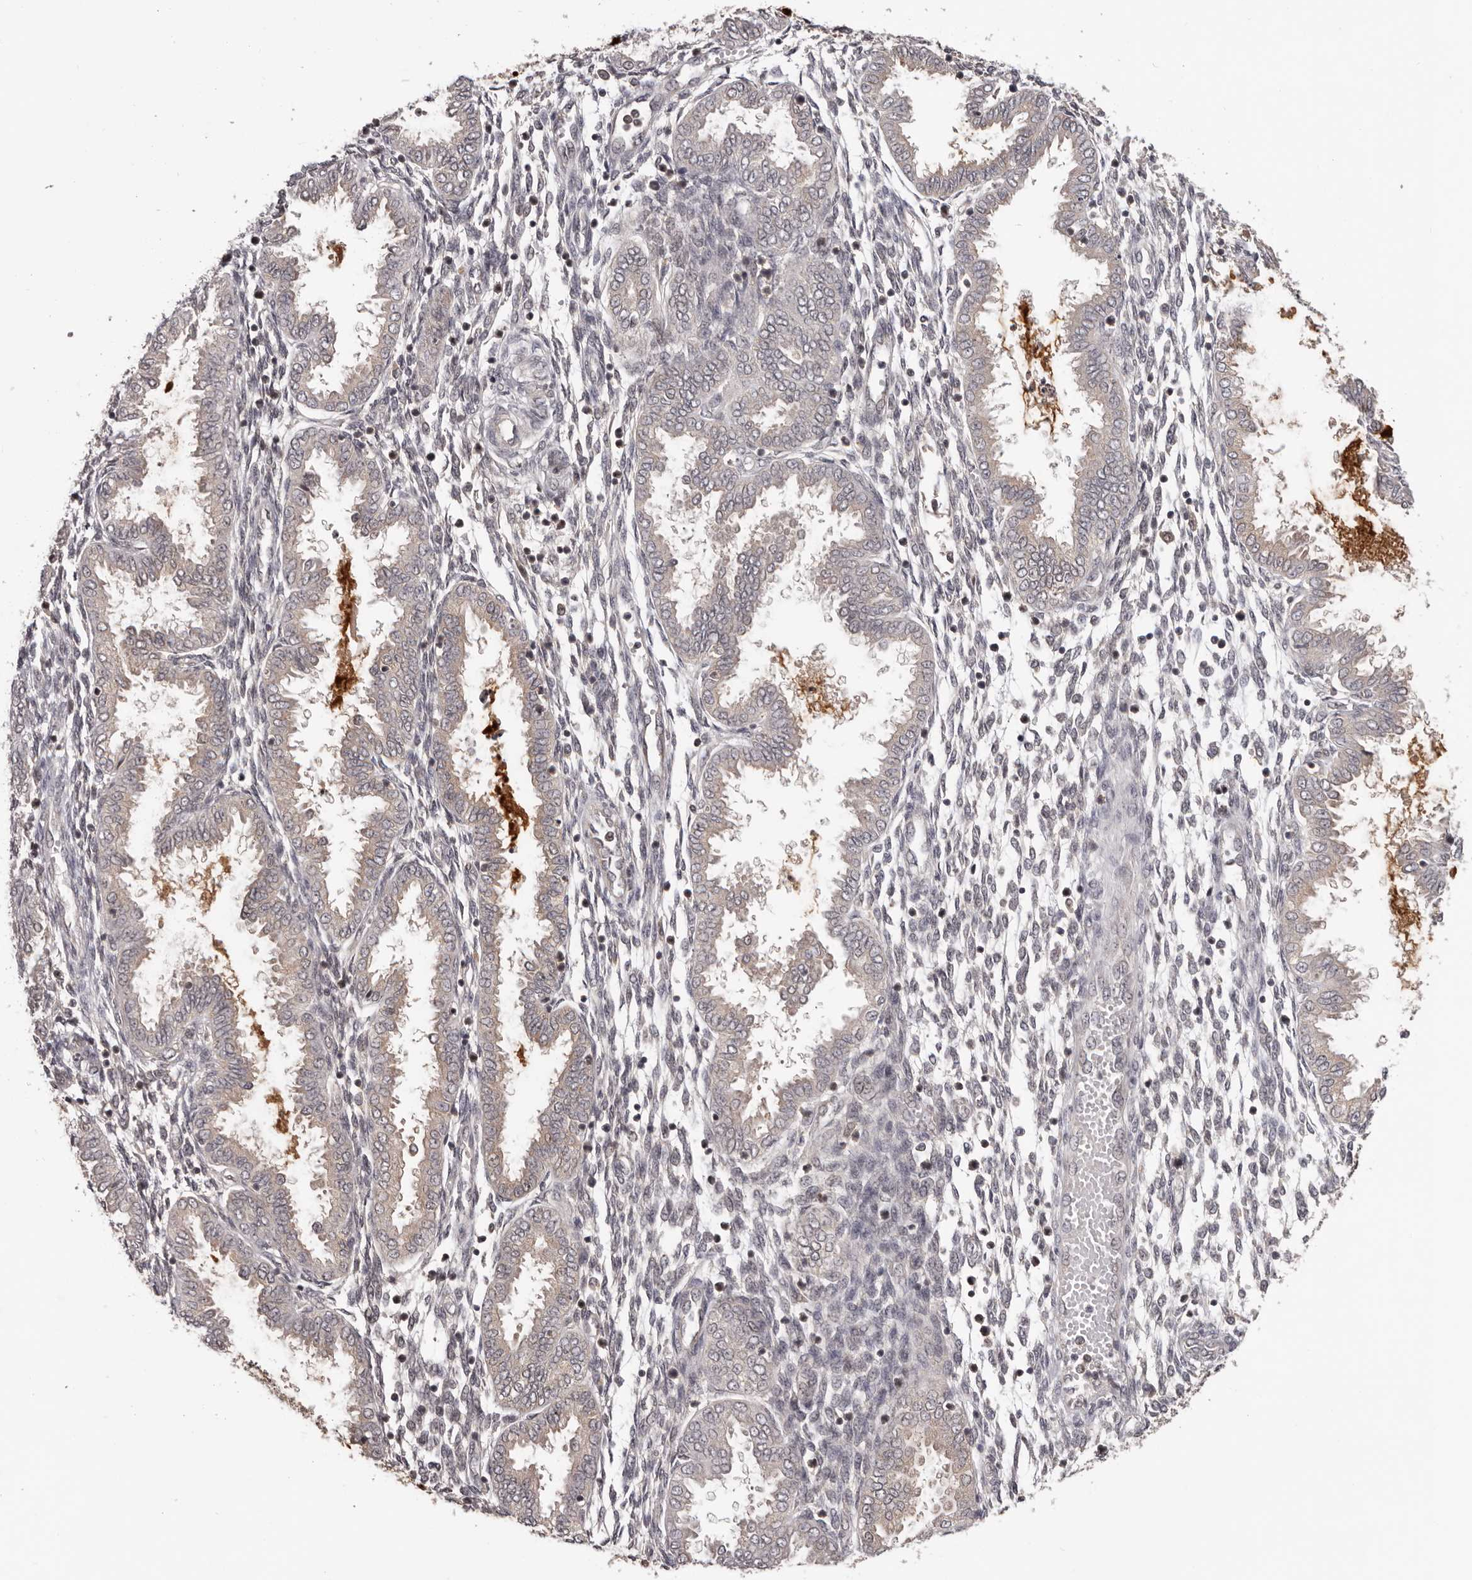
{"staining": {"intensity": "negative", "quantity": "none", "location": "none"}, "tissue": "endometrium", "cell_type": "Cells in endometrial stroma", "image_type": "normal", "snomed": [{"axis": "morphology", "description": "Normal tissue, NOS"}, {"axis": "topography", "description": "Endometrium"}], "caption": "Image shows no protein expression in cells in endometrial stroma of normal endometrium. The staining was performed using DAB (3,3'-diaminobenzidine) to visualize the protein expression in brown, while the nuclei were stained in blue with hematoxylin (Magnification: 20x).", "gene": "TBX5", "patient": {"sex": "female", "age": 33}}